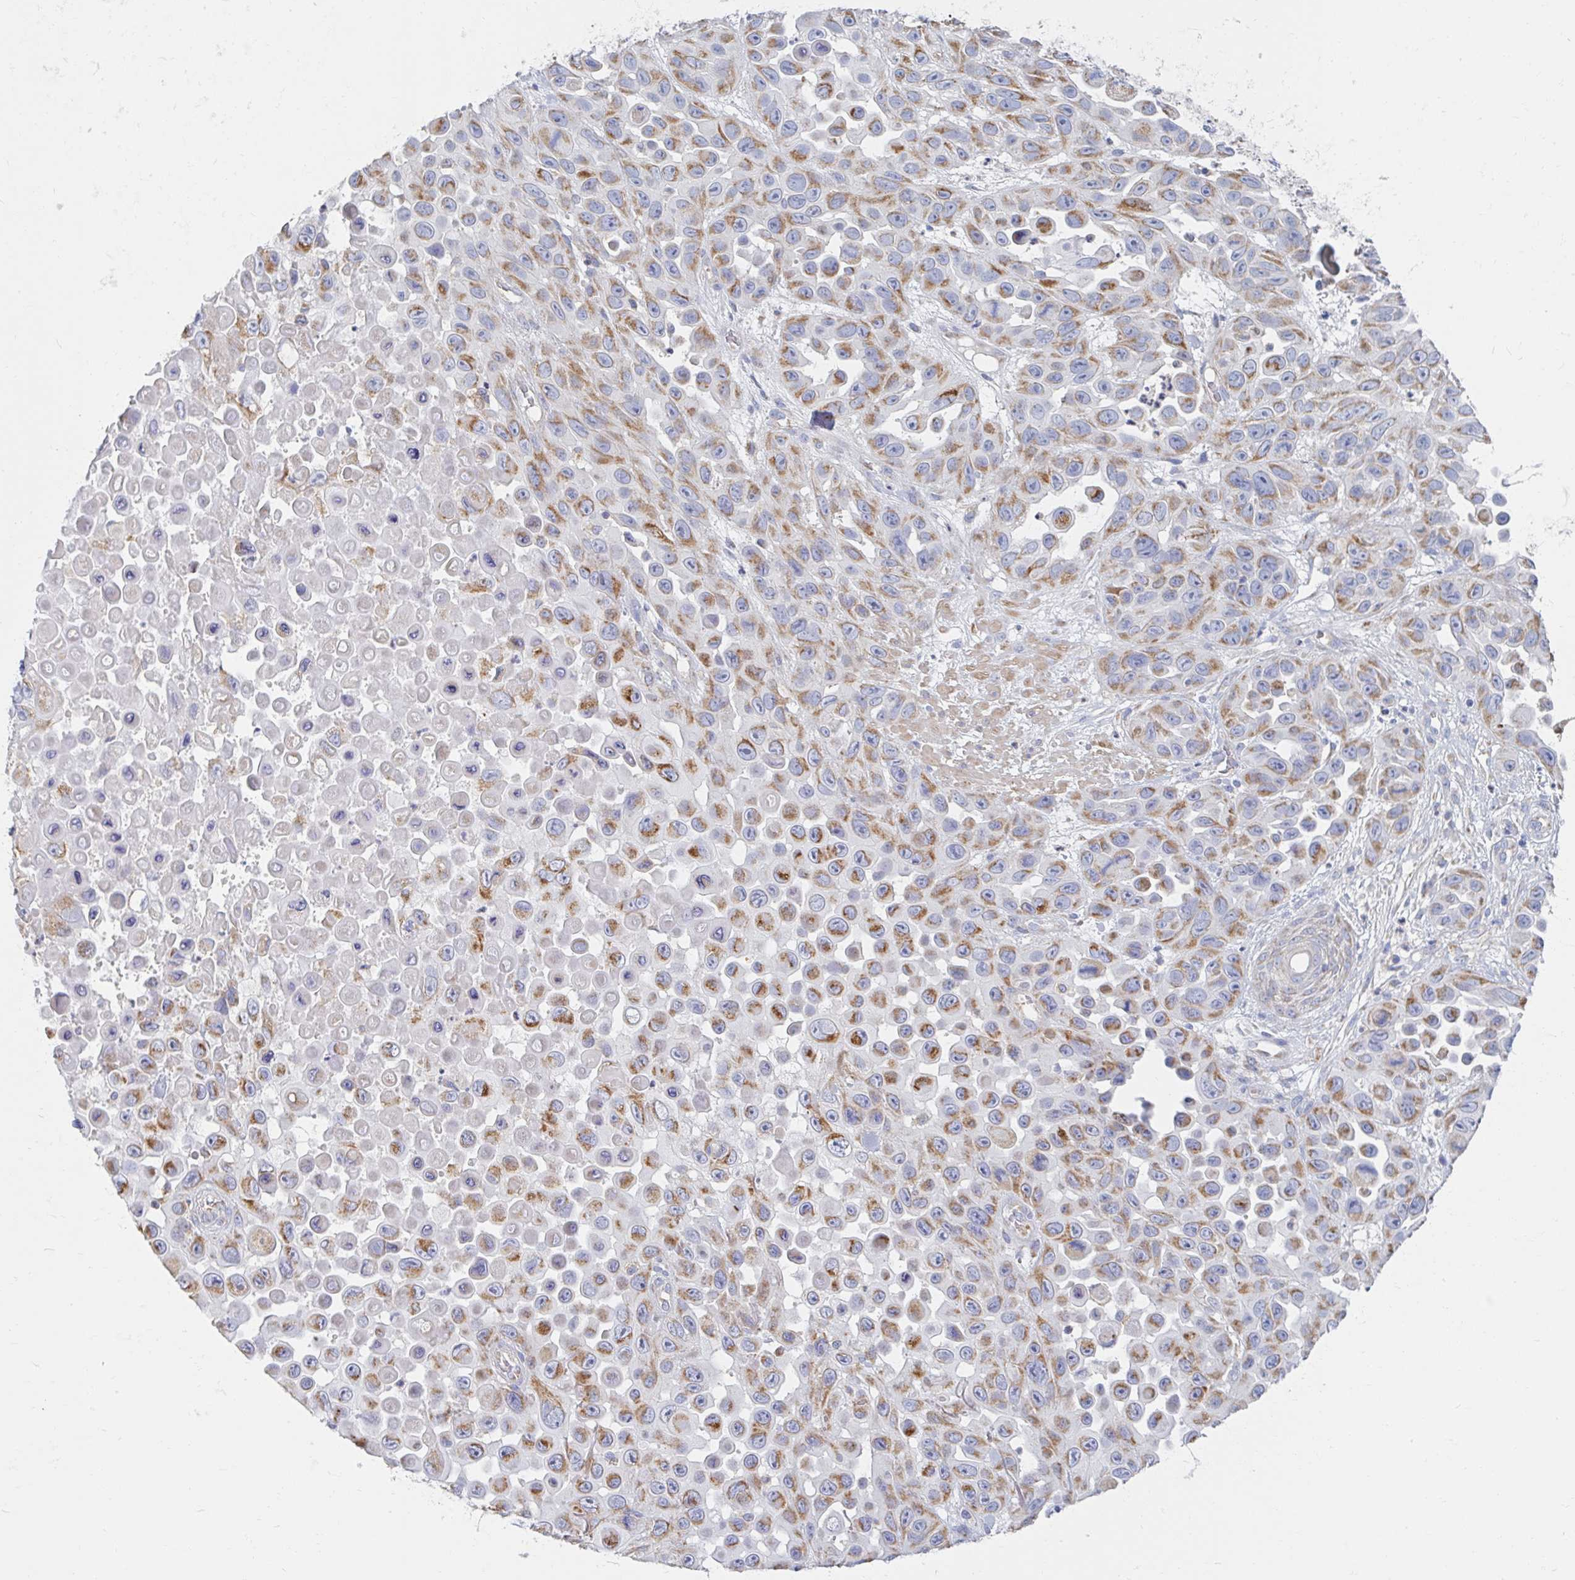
{"staining": {"intensity": "moderate", "quantity": ">75%", "location": "cytoplasmic/membranous"}, "tissue": "skin cancer", "cell_type": "Tumor cells", "image_type": "cancer", "snomed": [{"axis": "morphology", "description": "Squamous cell carcinoma, NOS"}, {"axis": "topography", "description": "Skin"}], "caption": "Human squamous cell carcinoma (skin) stained for a protein (brown) displays moderate cytoplasmic/membranous positive expression in about >75% of tumor cells.", "gene": "MAVS", "patient": {"sex": "male", "age": 81}}